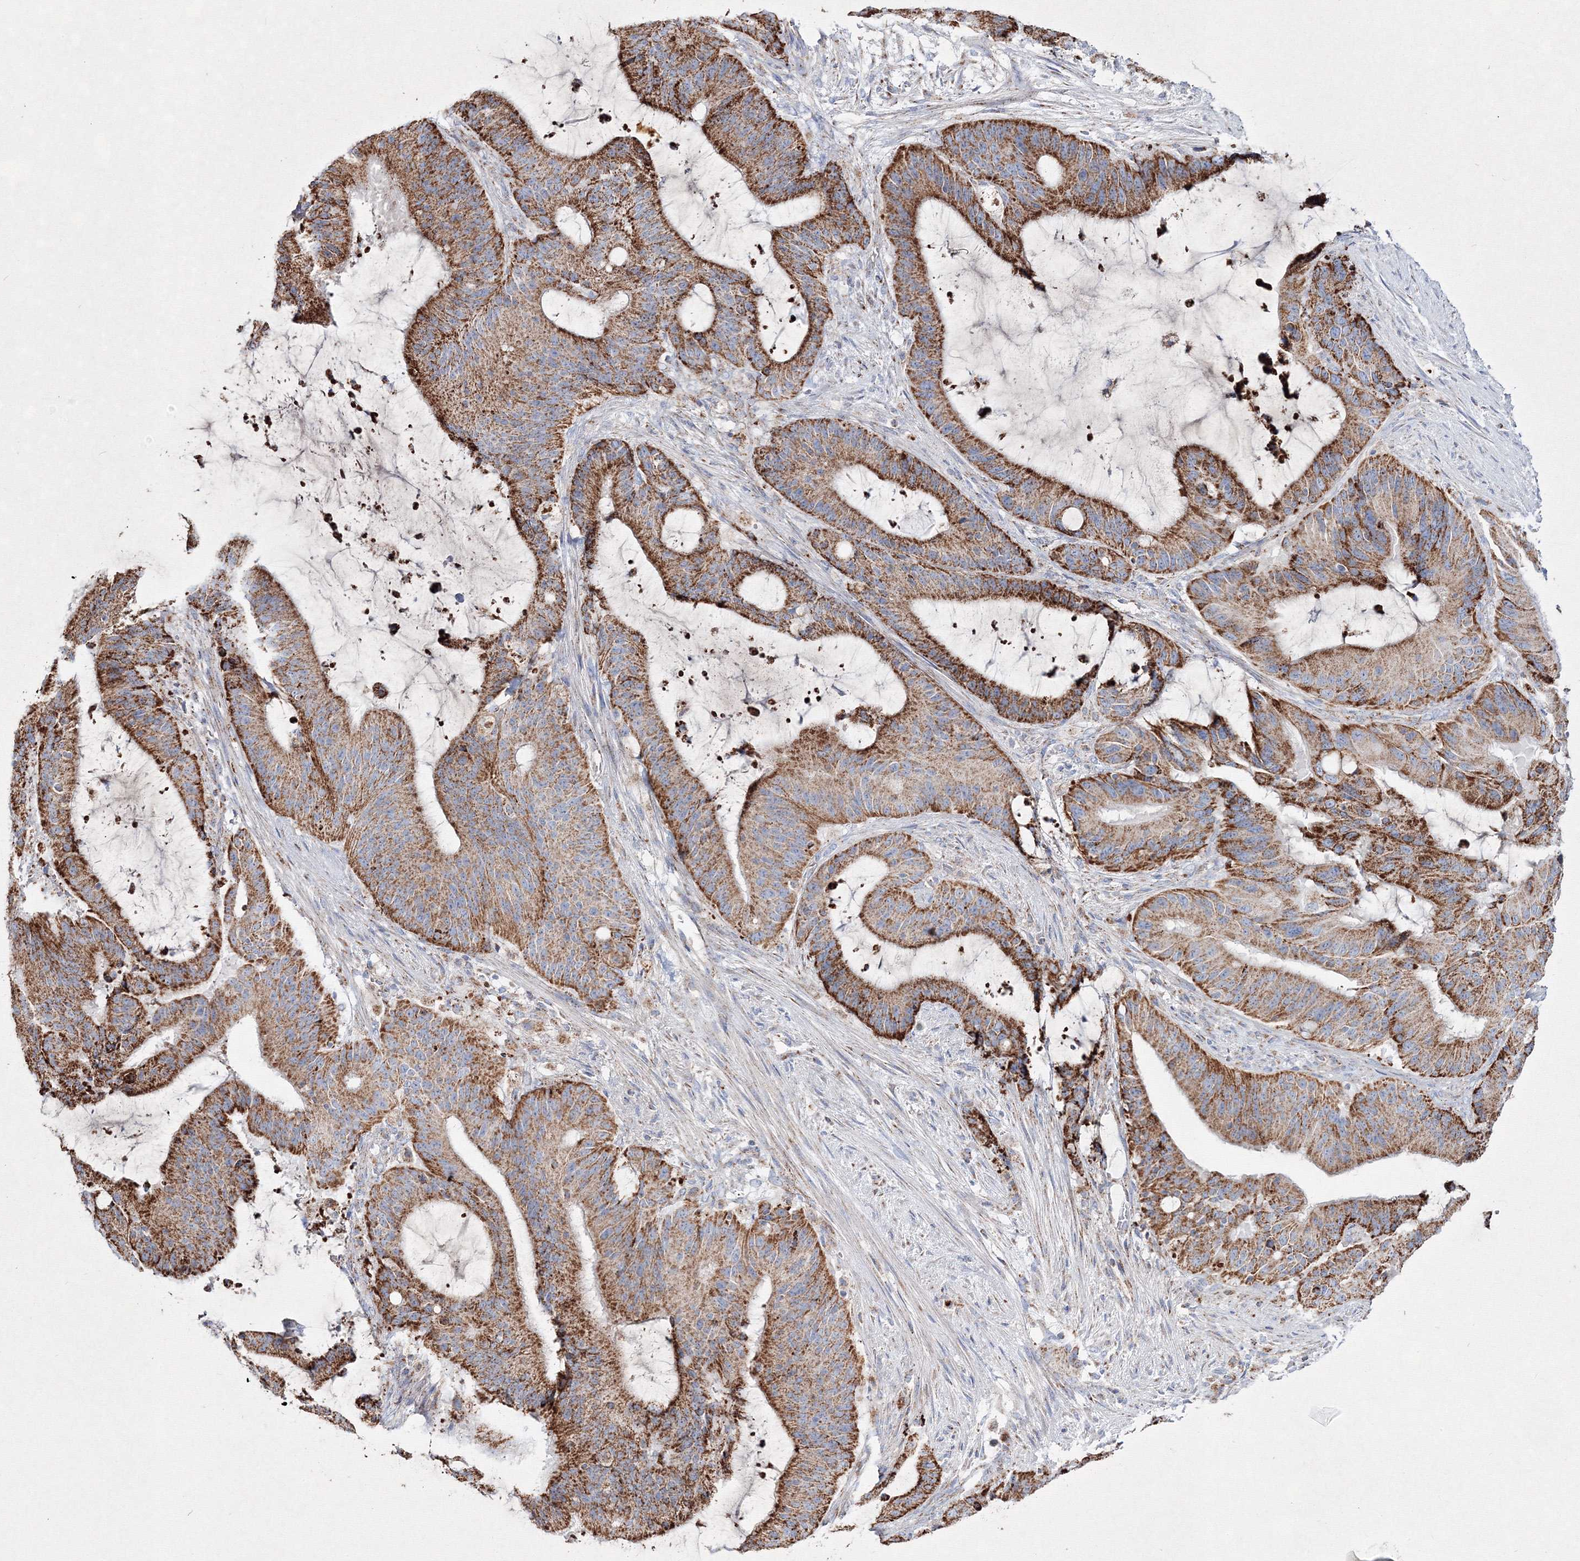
{"staining": {"intensity": "moderate", "quantity": ">75%", "location": "cytoplasmic/membranous"}, "tissue": "liver cancer", "cell_type": "Tumor cells", "image_type": "cancer", "snomed": [{"axis": "morphology", "description": "Normal tissue, NOS"}, {"axis": "morphology", "description": "Cholangiocarcinoma"}, {"axis": "topography", "description": "Liver"}, {"axis": "topography", "description": "Peripheral nerve tissue"}], "caption": "Tumor cells reveal medium levels of moderate cytoplasmic/membranous expression in approximately >75% of cells in liver cancer. (Brightfield microscopy of DAB IHC at high magnification).", "gene": "IGSF9", "patient": {"sex": "female", "age": 73}}